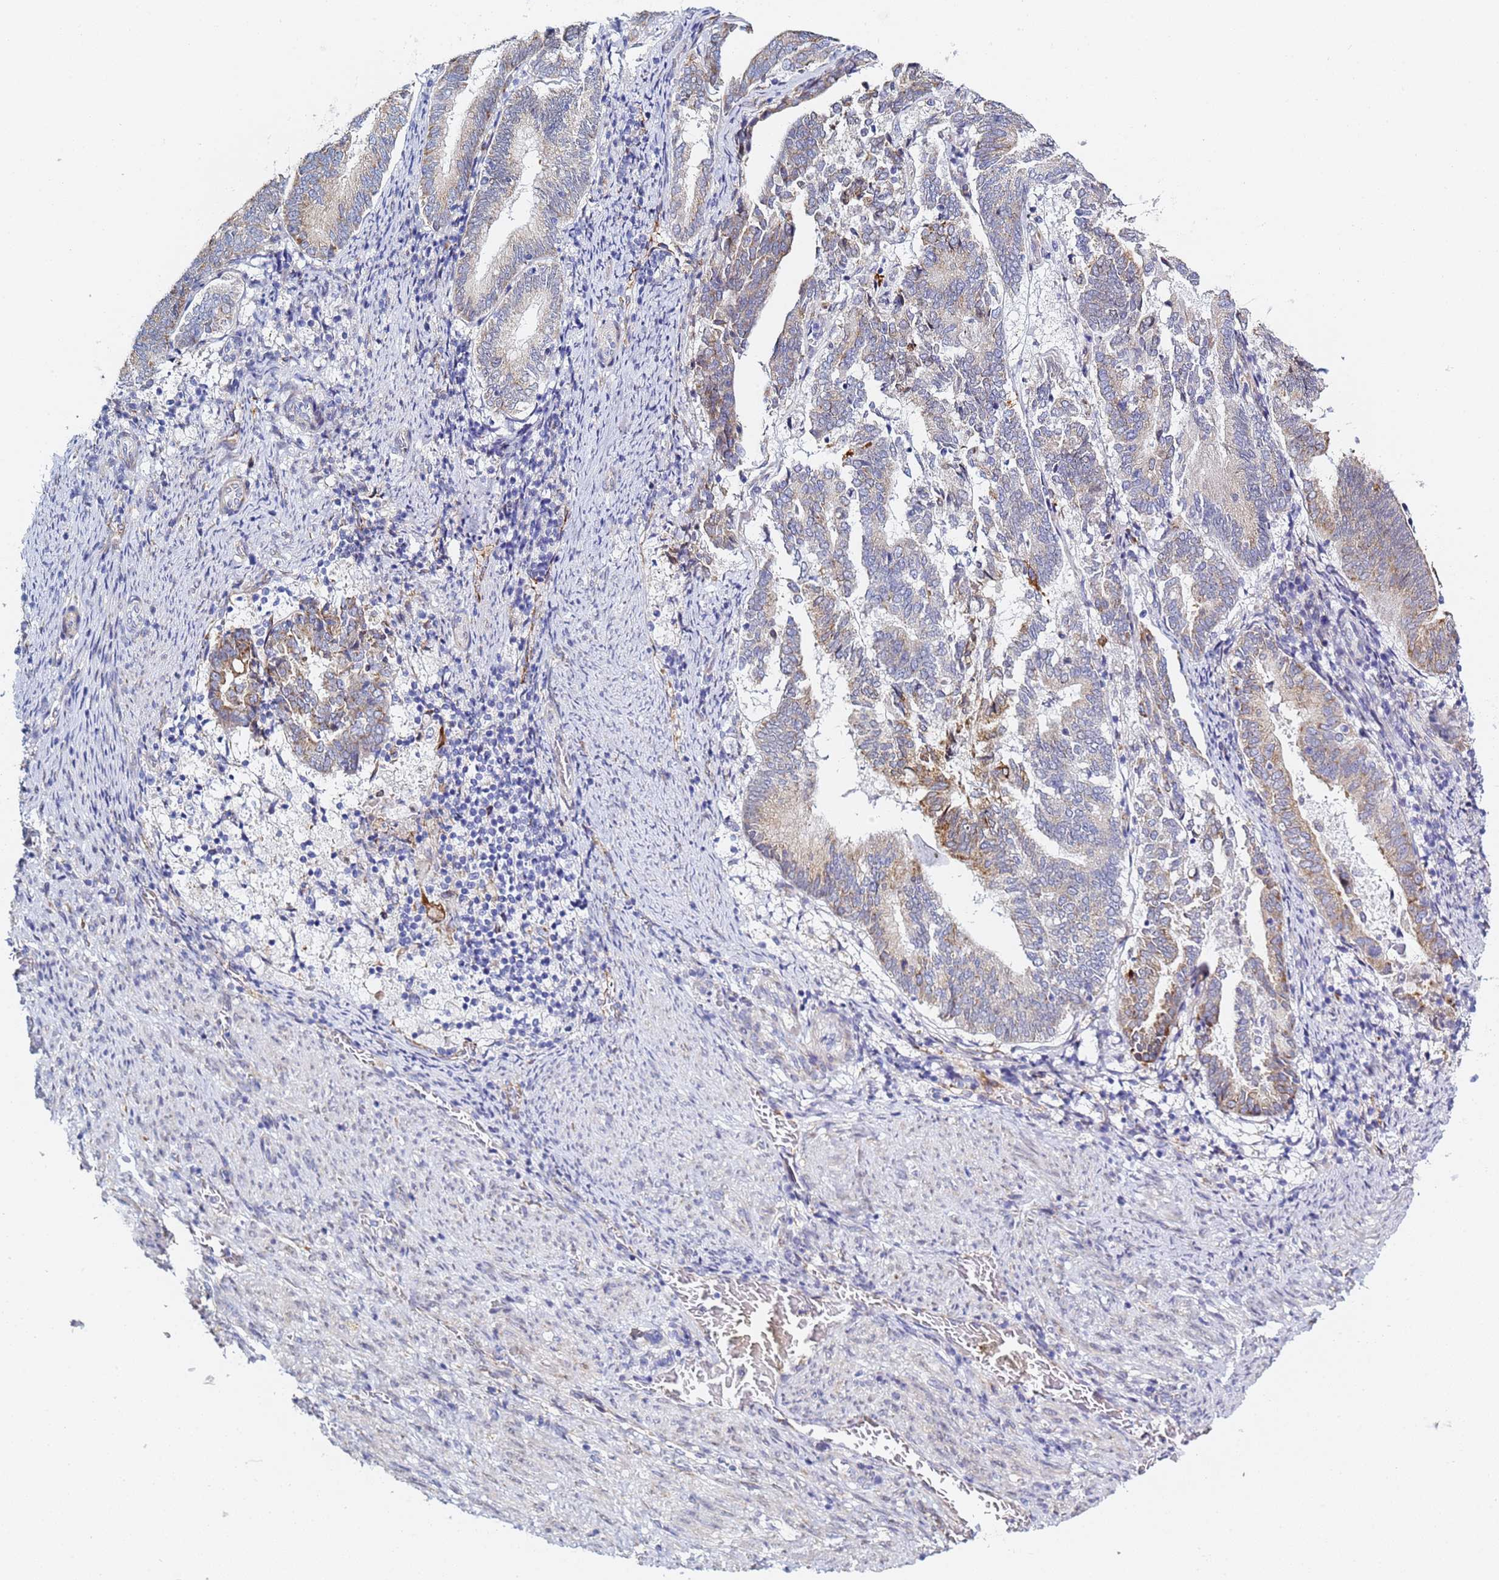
{"staining": {"intensity": "moderate", "quantity": "<25%", "location": "cytoplasmic/membranous"}, "tissue": "endometrial cancer", "cell_type": "Tumor cells", "image_type": "cancer", "snomed": [{"axis": "morphology", "description": "Adenocarcinoma, NOS"}, {"axis": "topography", "description": "Endometrium"}], "caption": "Moderate cytoplasmic/membranous expression for a protein is identified in approximately <25% of tumor cells of endometrial cancer (adenocarcinoma) using immunohistochemistry.", "gene": "GDAP2", "patient": {"sex": "female", "age": 80}}